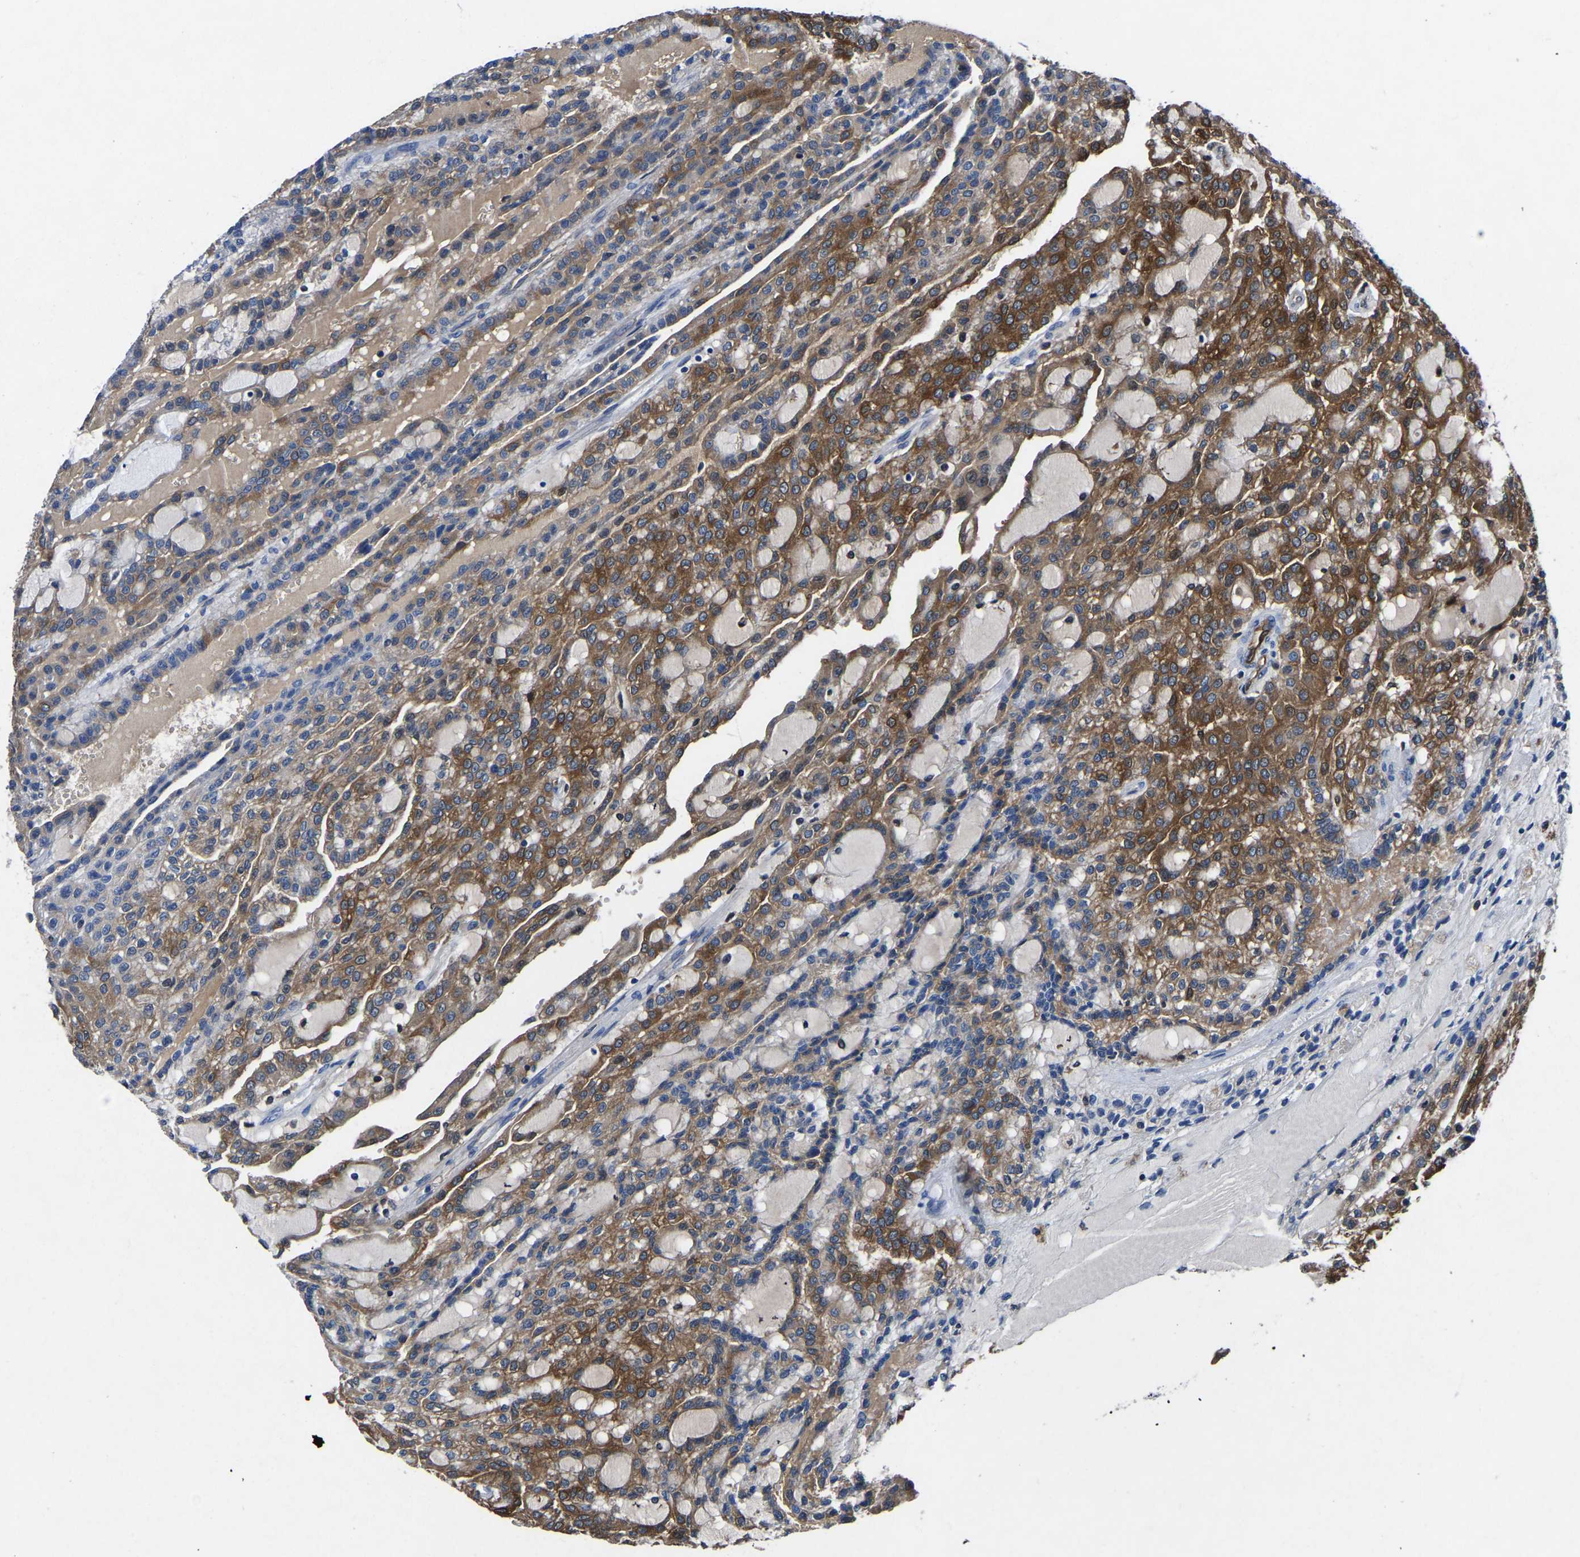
{"staining": {"intensity": "moderate", "quantity": ">75%", "location": "cytoplasmic/membranous"}, "tissue": "renal cancer", "cell_type": "Tumor cells", "image_type": "cancer", "snomed": [{"axis": "morphology", "description": "Adenocarcinoma, NOS"}, {"axis": "topography", "description": "Kidney"}], "caption": "Adenocarcinoma (renal) stained with immunohistochemistry (IHC) displays moderate cytoplasmic/membranous positivity in approximately >75% of tumor cells. (IHC, brightfield microscopy, high magnification).", "gene": "ATG2B", "patient": {"sex": "male", "age": 63}}